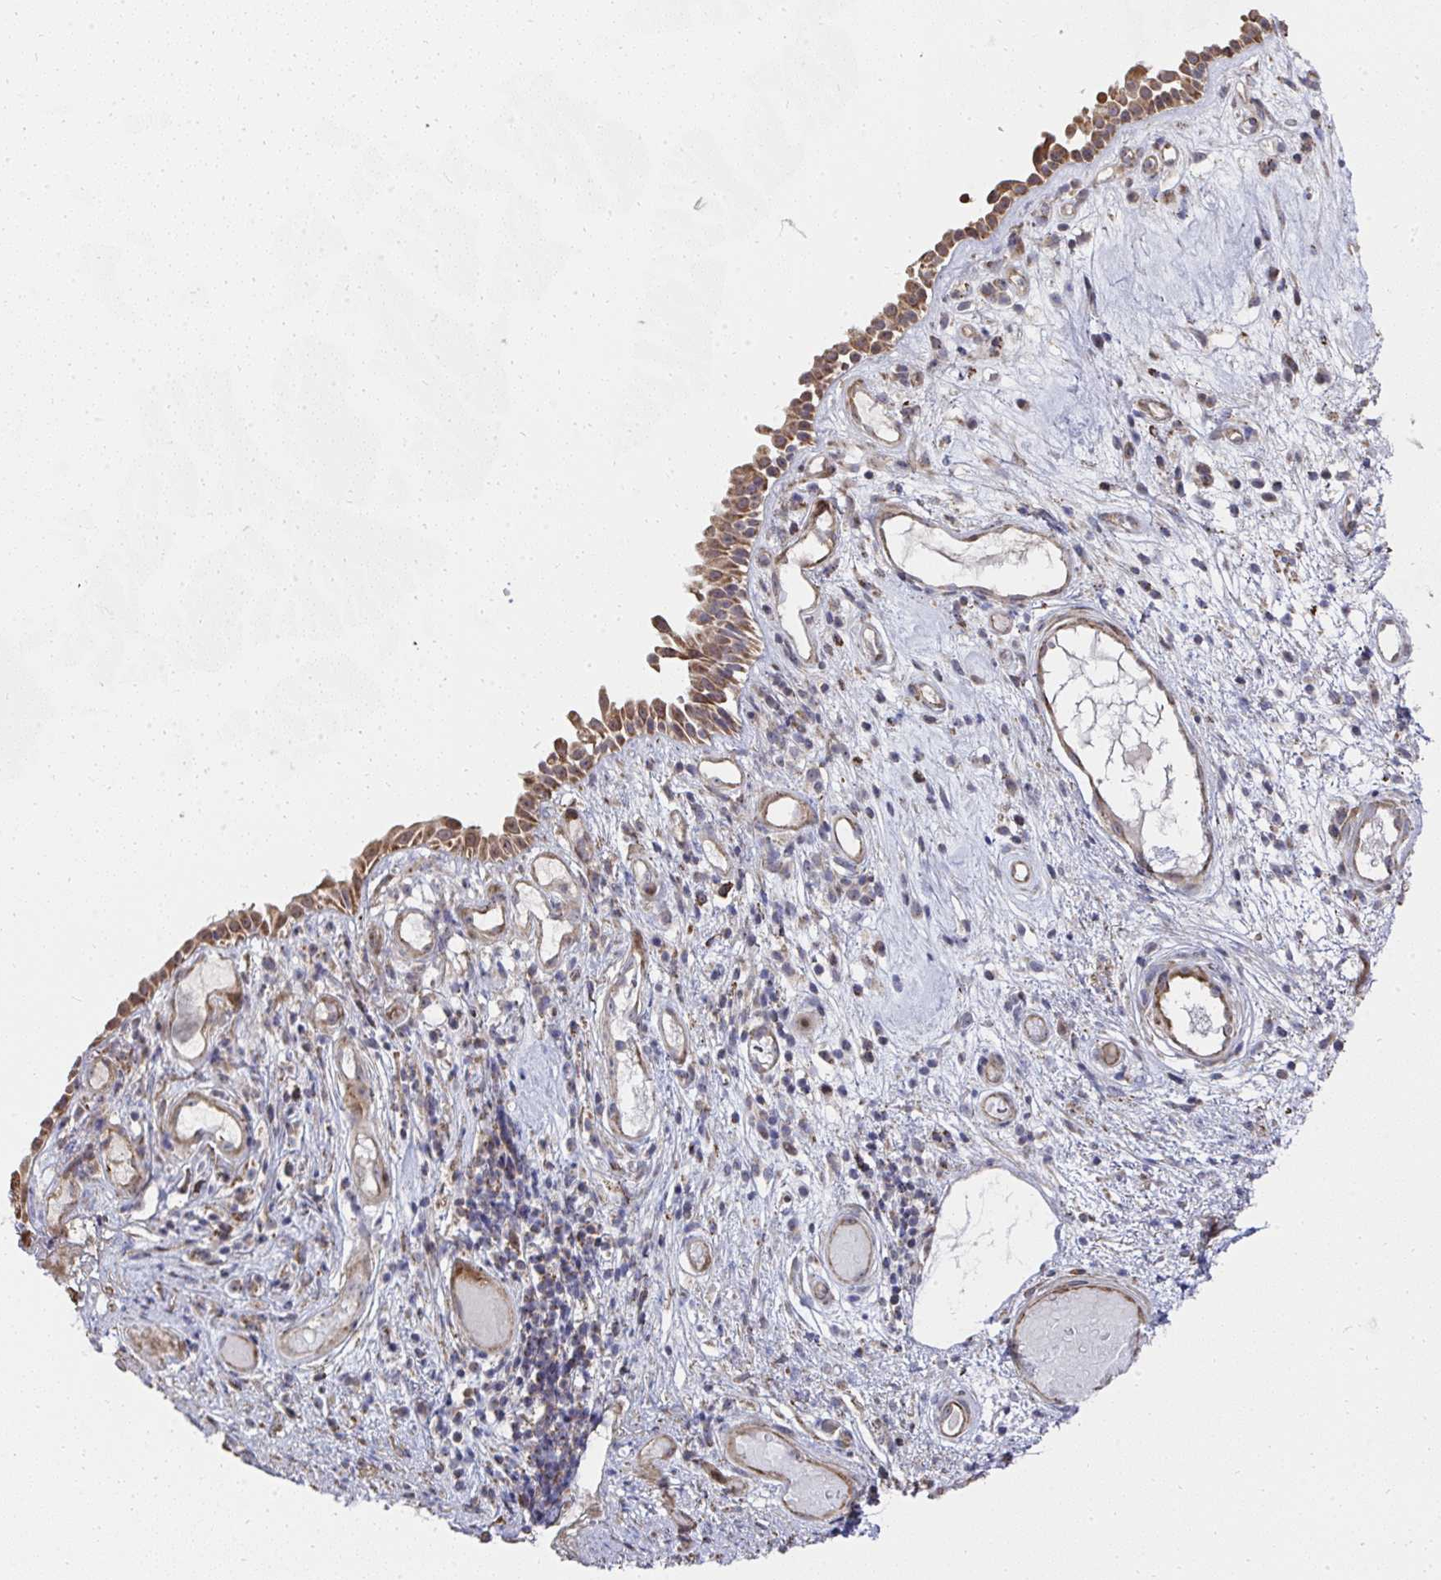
{"staining": {"intensity": "moderate", "quantity": ">75%", "location": "cytoplasmic/membranous"}, "tissue": "nasopharynx", "cell_type": "Respiratory epithelial cells", "image_type": "normal", "snomed": [{"axis": "morphology", "description": "Normal tissue, NOS"}, {"axis": "morphology", "description": "Inflammation, NOS"}, {"axis": "topography", "description": "Nasopharynx"}], "caption": "Protein staining displays moderate cytoplasmic/membranous staining in about >75% of respiratory epithelial cells in normal nasopharynx.", "gene": "AGTPBP1", "patient": {"sex": "male", "age": 54}}